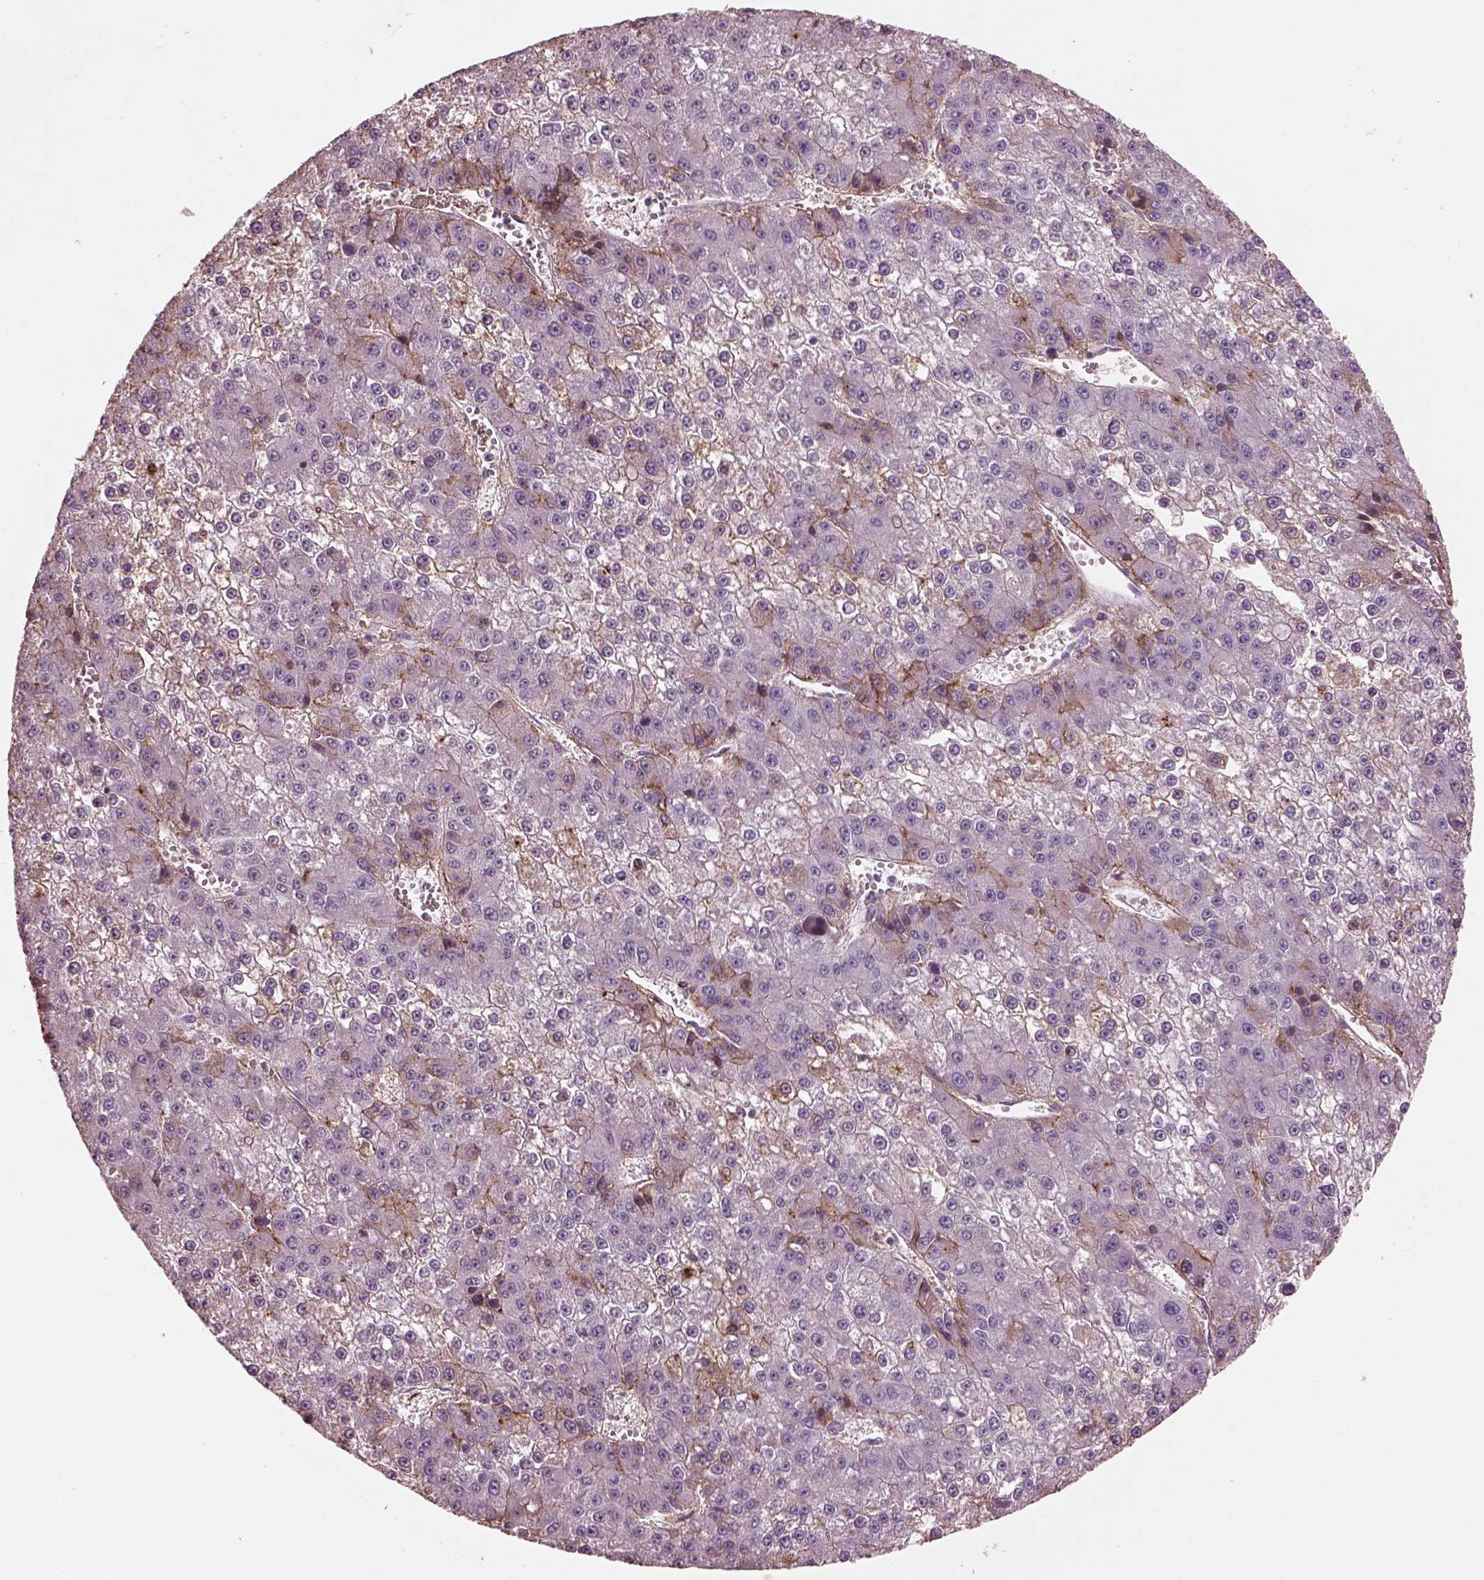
{"staining": {"intensity": "negative", "quantity": "none", "location": "none"}, "tissue": "liver cancer", "cell_type": "Tumor cells", "image_type": "cancer", "snomed": [{"axis": "morphology", "description": "Carcinoma, Hepatocellular, NOS"}, {"axis": "topography", "description": "Liver"}], "caption": "Micrograph shows no protein positivity in tumor cells of liver cancer tissue. (DAB (3,3'-diaminobenzidine) IHC visualized using brightfield microscopy, high magnification).", "gene": "SRI", "patient": {"sex": "female", "age": 73}}